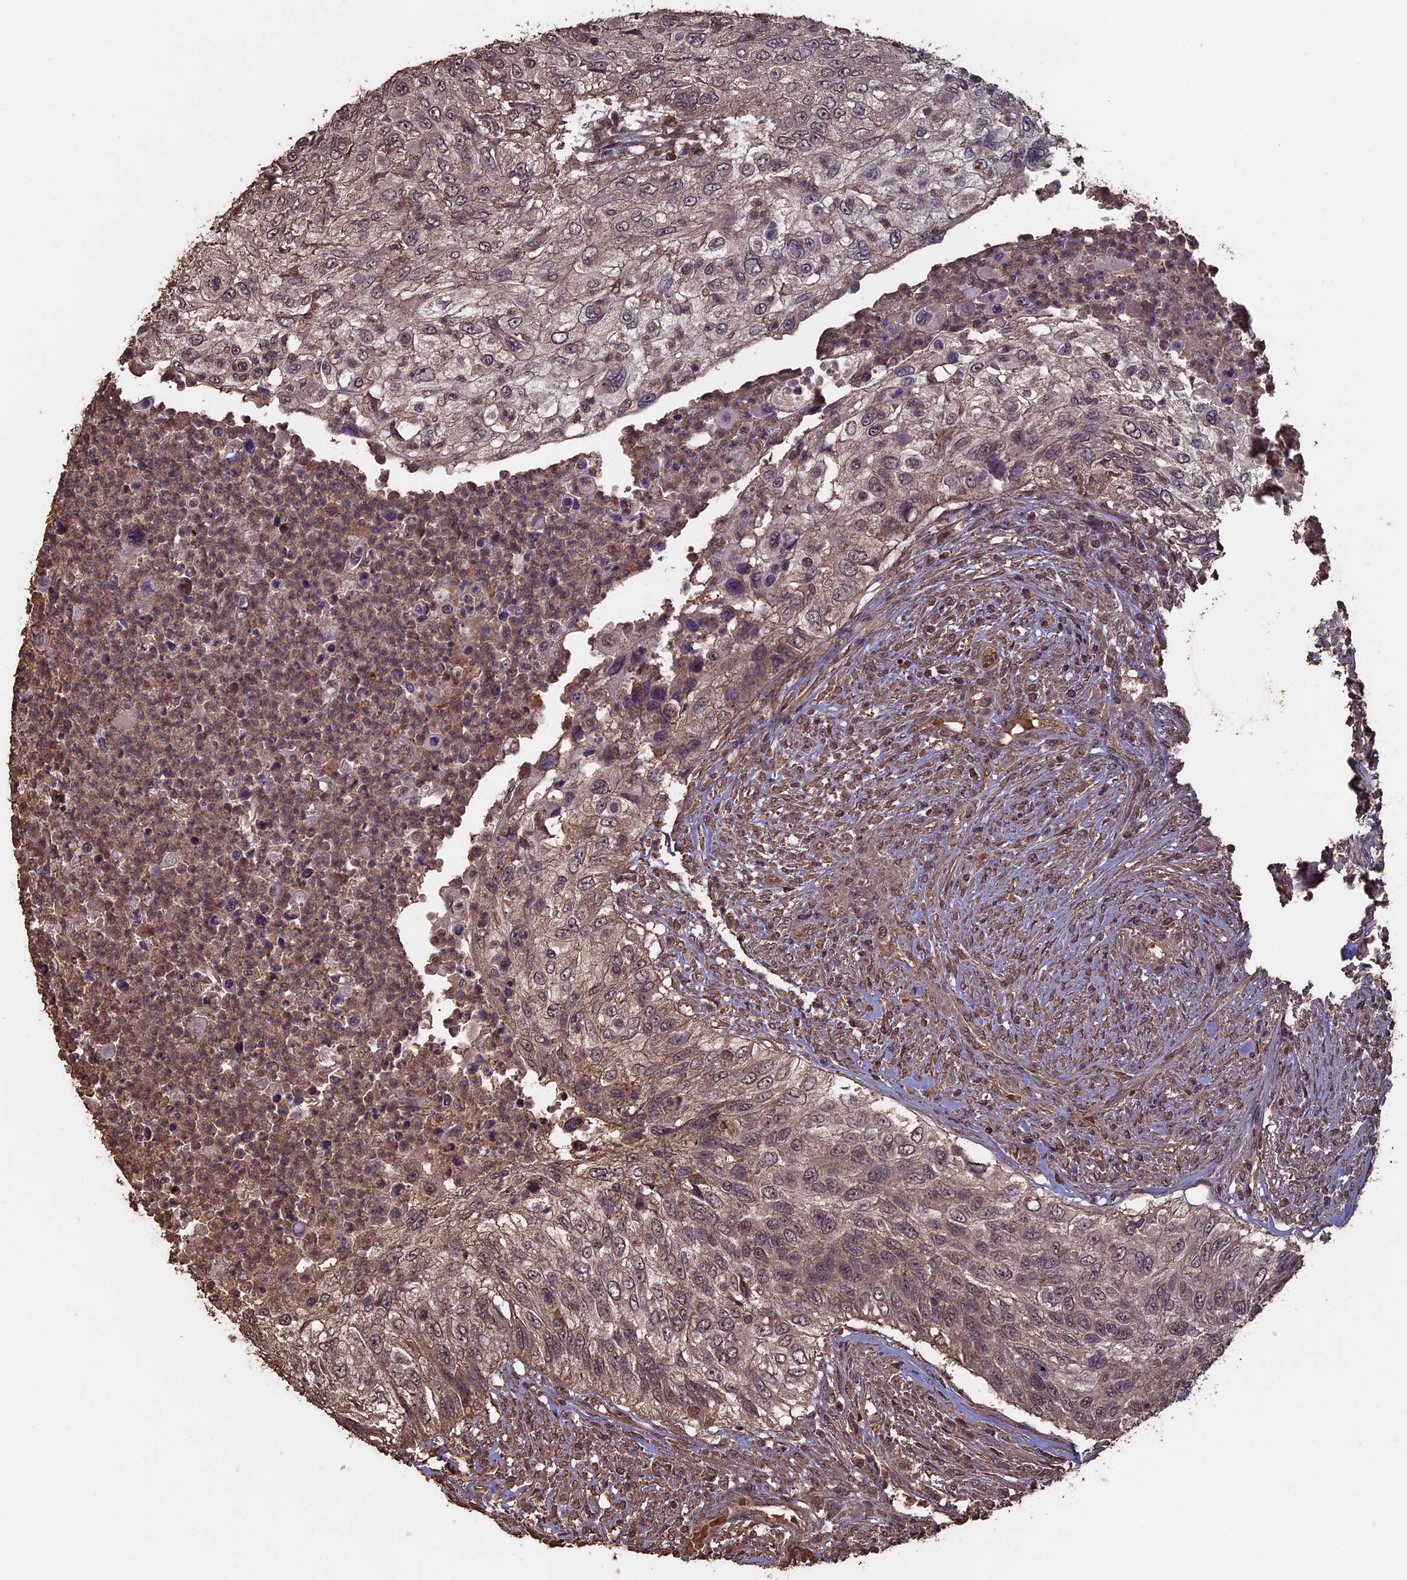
{"staining": {"intensity": "weak", "quantity": "25%-75%", "location": "cytoplasmic/membranous,nuclear"}, "tissue": "urothelial cancer", "cell_type": "Tumor cells", "image_type": "cancer", "snomed": [{"axis": "morphology", "description": "Urothelial carcinoma, High grade"}, {"axis": "topography", "description": "Urinary bladder"}], "caption": "Weak cytoplasmic/membranous and nuclear staining for a protein is seen in about 25%-75% of tumor cells of urothelial carcinoma (high-grade) using immunohistochemistry.", "gene": "HUNK", "patient": {"sex": "female", "age": 60}}